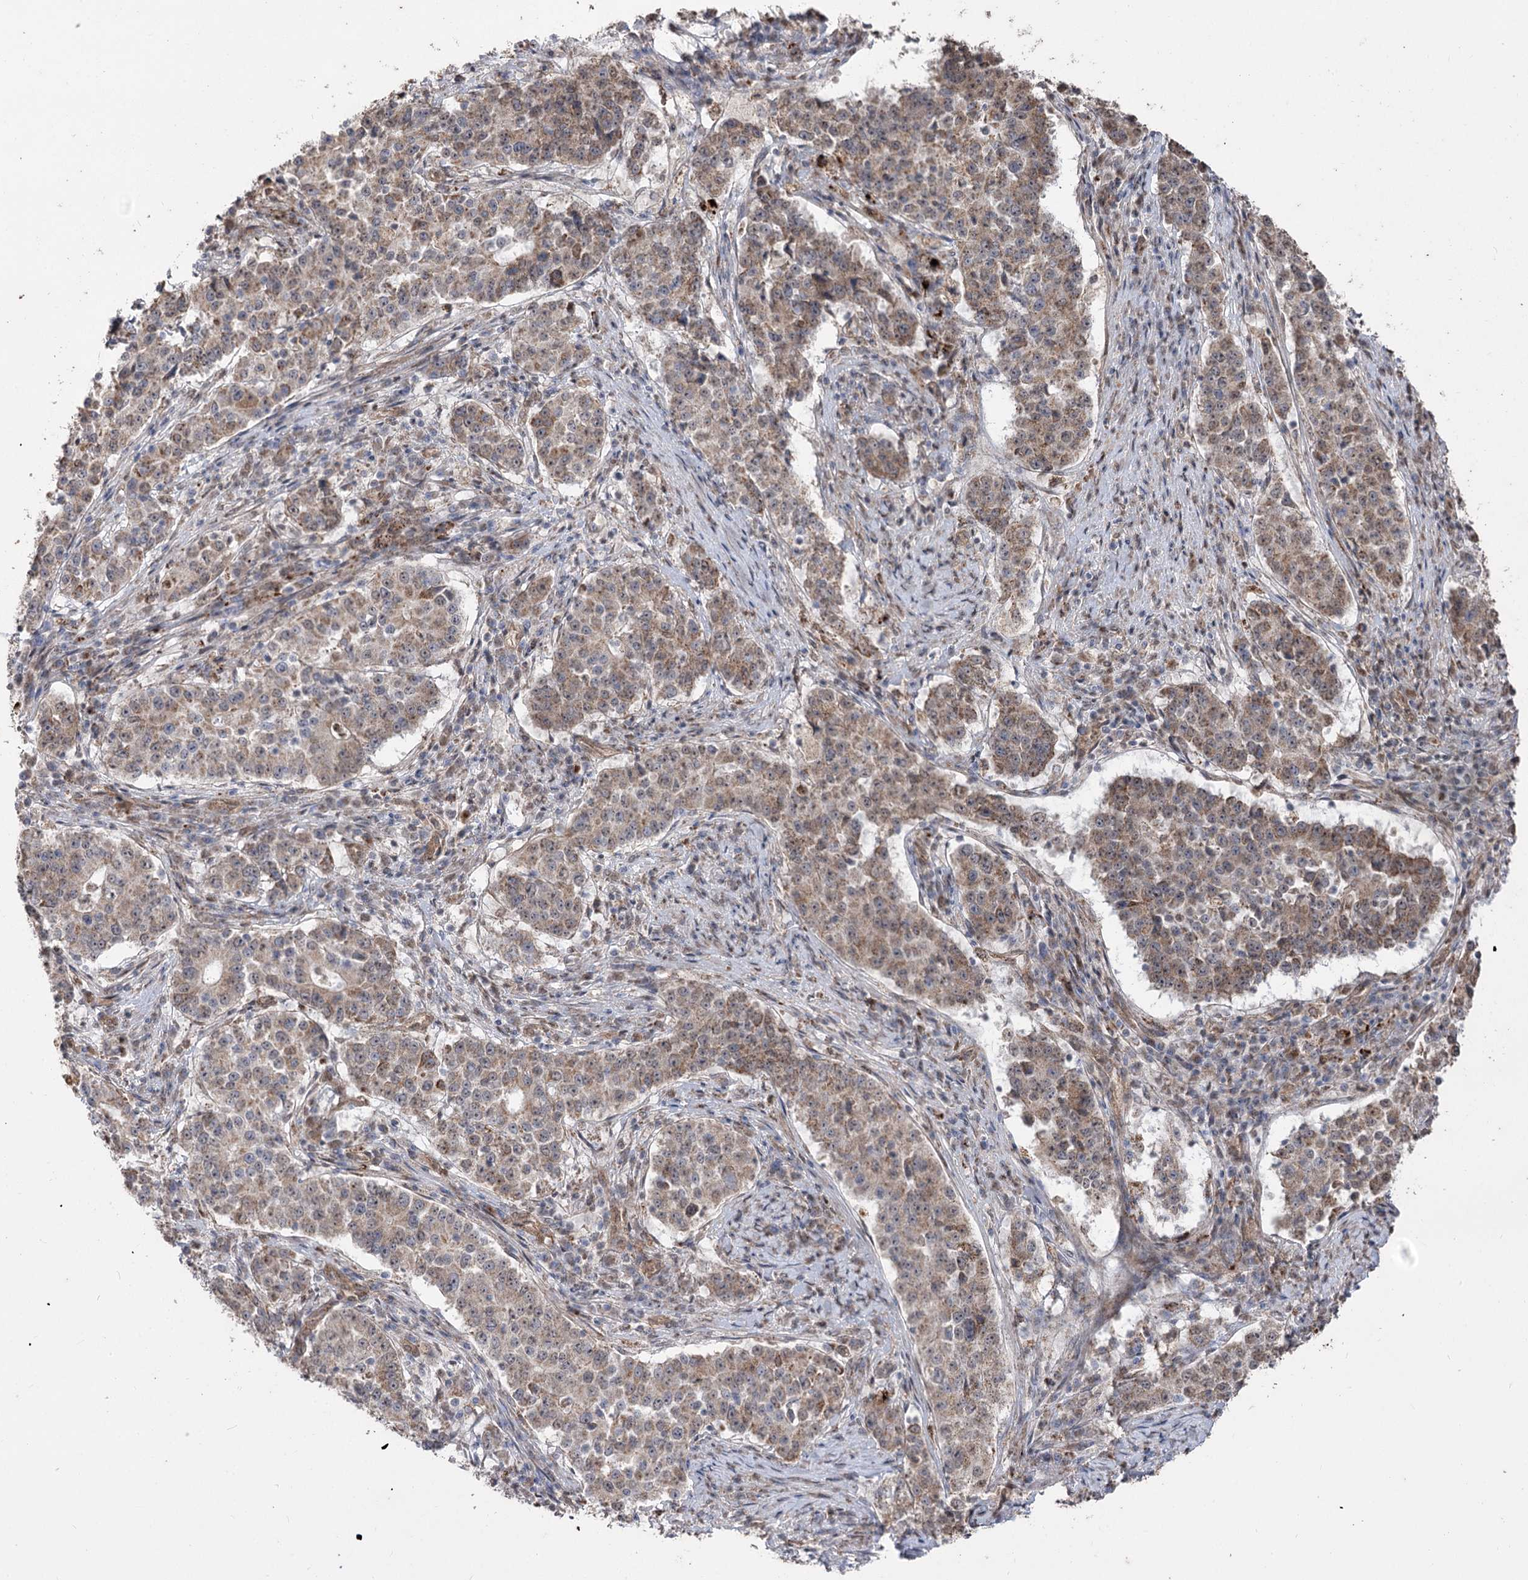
{"staining": {"intensity": "moderate", "quantity": ">75%", "location": "cytoplasmic/membranous"}, "tissue": "stomach cancer", "cell_type": "Tumor cells", "image_type": "cancer", "snomed": [{"axis": "morphology", "description": "Adenocarcinoma, NOS"}, {"axis": "topography", "description": "Stomach"}], "caption": "A medium amount of moderate cytoplasmic/membranous positivity is identified in about >75% of tumor cells in stomach cancer (adenocarcinoma) tissue. (DAB IHC, brown staining for protein, blue staining for nuclei).", "gene": "ZSCAN23", "patient": {"sex": "male", "age": 59}}